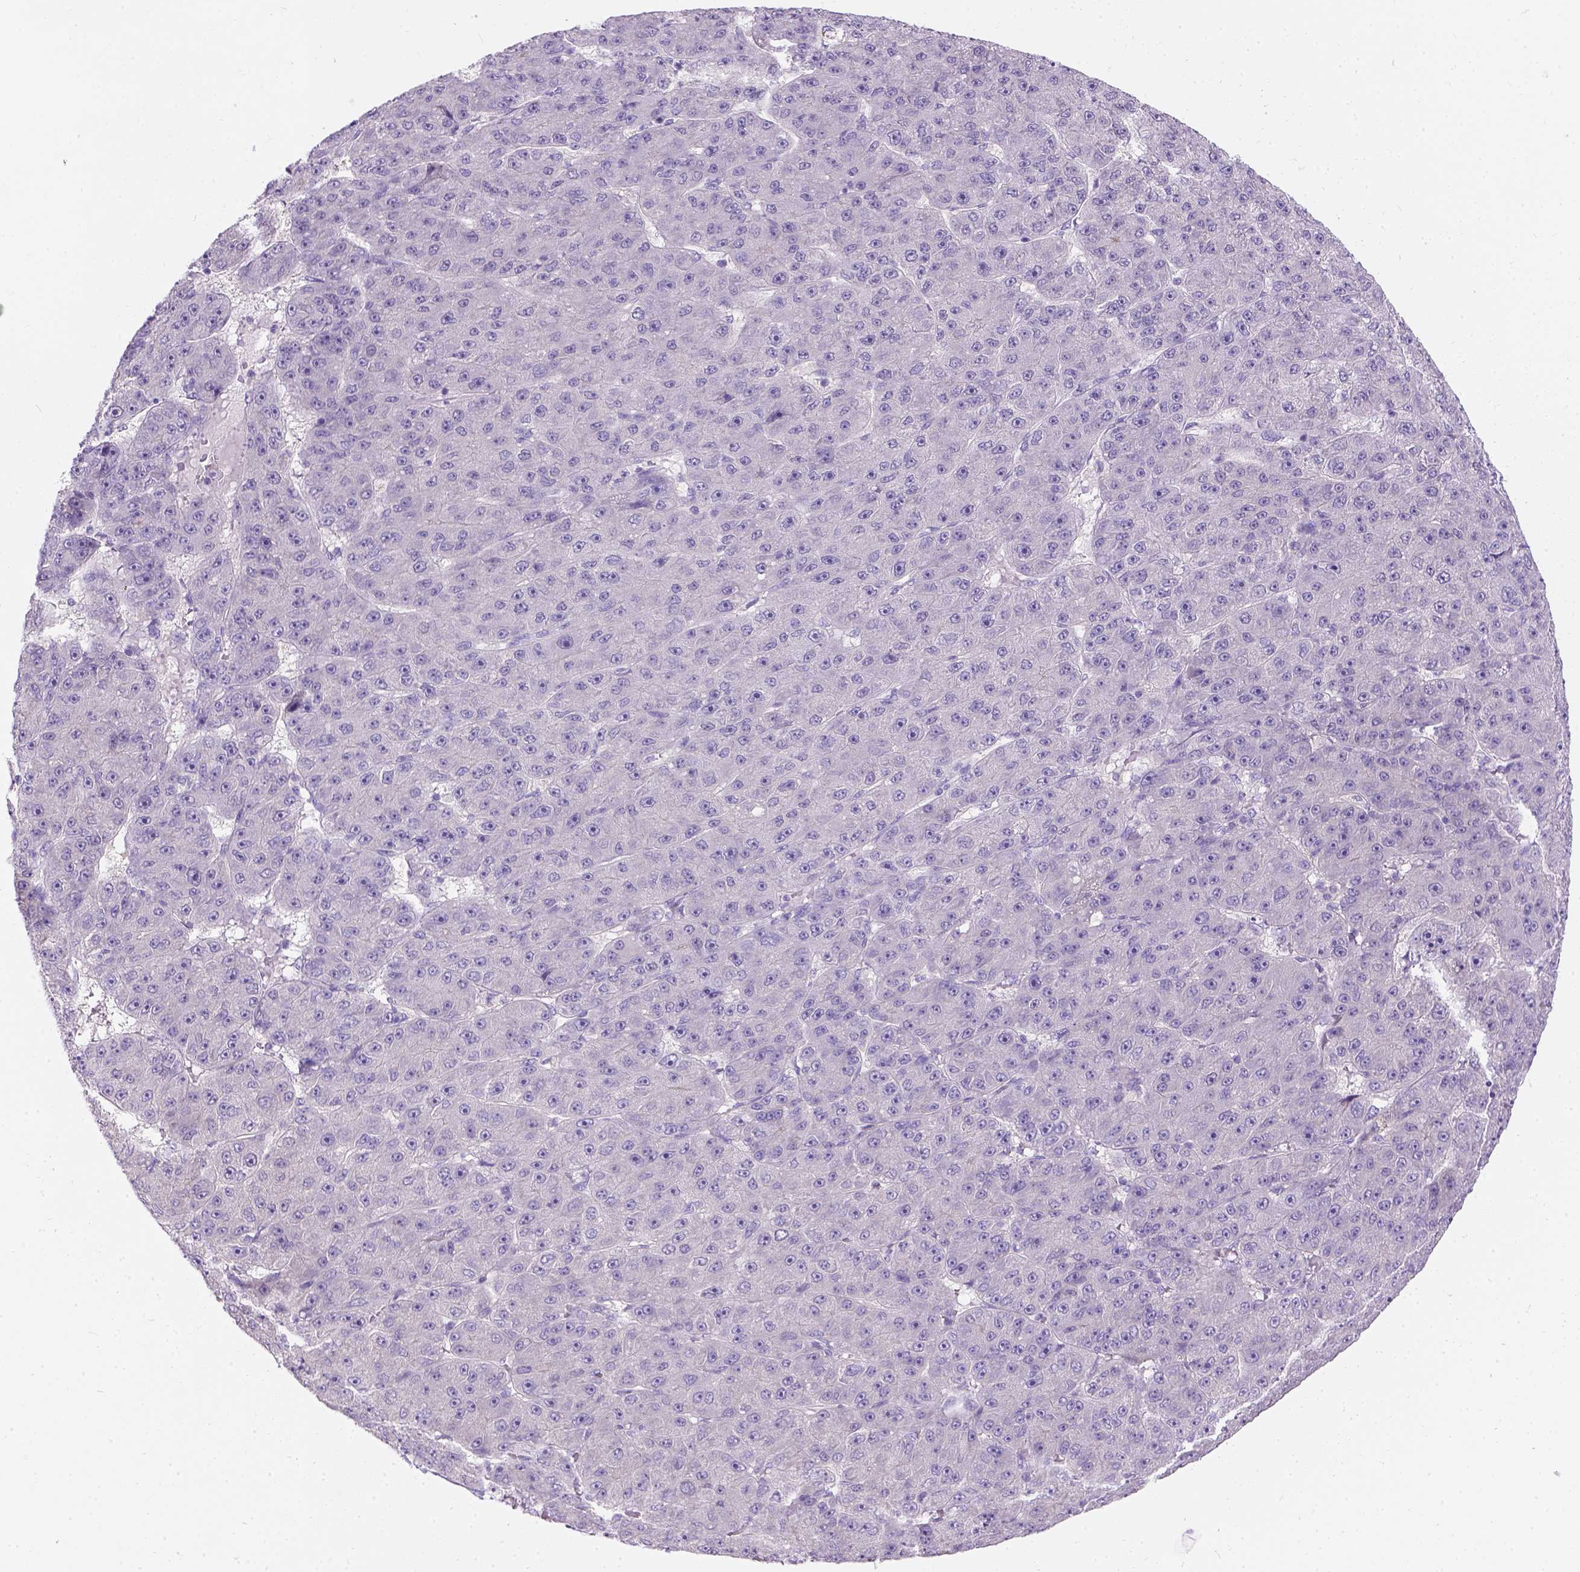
{"staining": {"intensity": "negative", "quantity": "none", "location": "none"}, "tissue": "liver cancer", "cell_type": "Tumor cells", "image_type": "cancer", "snomed": [{"axis": "morphology", "description": "Carcinoma, Hepatocellular, NOS"}, {"axis": "topography", "description": "Liver"}], "caption": "An immunohistochemistry histopathology image of hepatocellular carcinoma (liver) is shown. There is no staining in tumor cells of hepatocellular carcinoma (liver).", "gene": "C20orf144", "patient": {"sex": "male", "age": 67}}